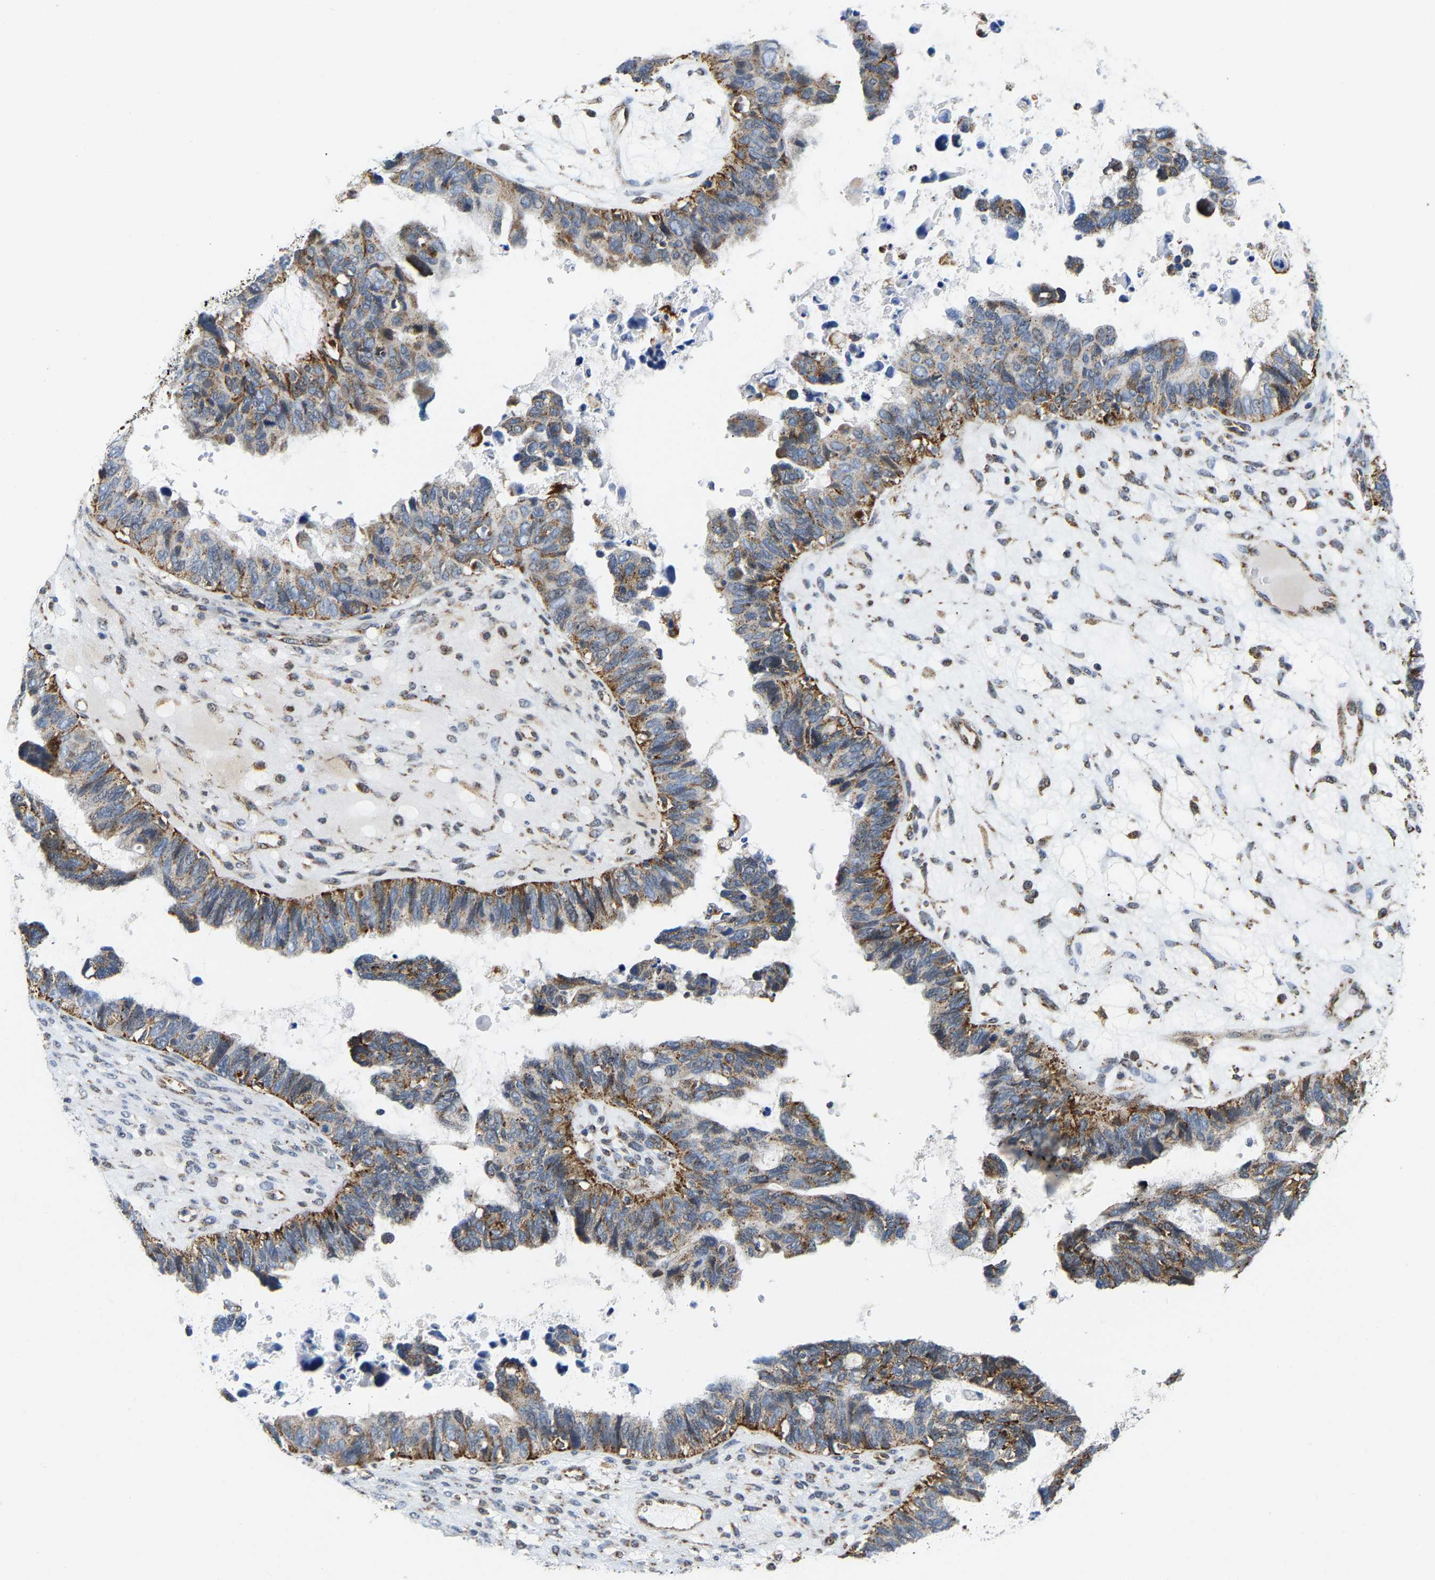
{"staining": {"intensity": "moderate", "quantity": "25%-75%", "location": "cytoplasmic/membranous"}, "tissue": "ovarian cancer", "cell_type": "Tumor cells", "image_type": "cancer", "snomed": [{"axis": "morphology", "description": "Cystadenocarcinoma, serous, NOS"}, {"axis": "topography", "description": "Ovary"}], "caption": "Human ovarian cancer (serous cystadenocarcinoma) stained with a brown dye displays moderate cytoplasmic/membranous positive positivity in about 25%-75% of tumor cells.", "gene": "GIMAP7", "patient": {"sex": "female", "age": 79}}